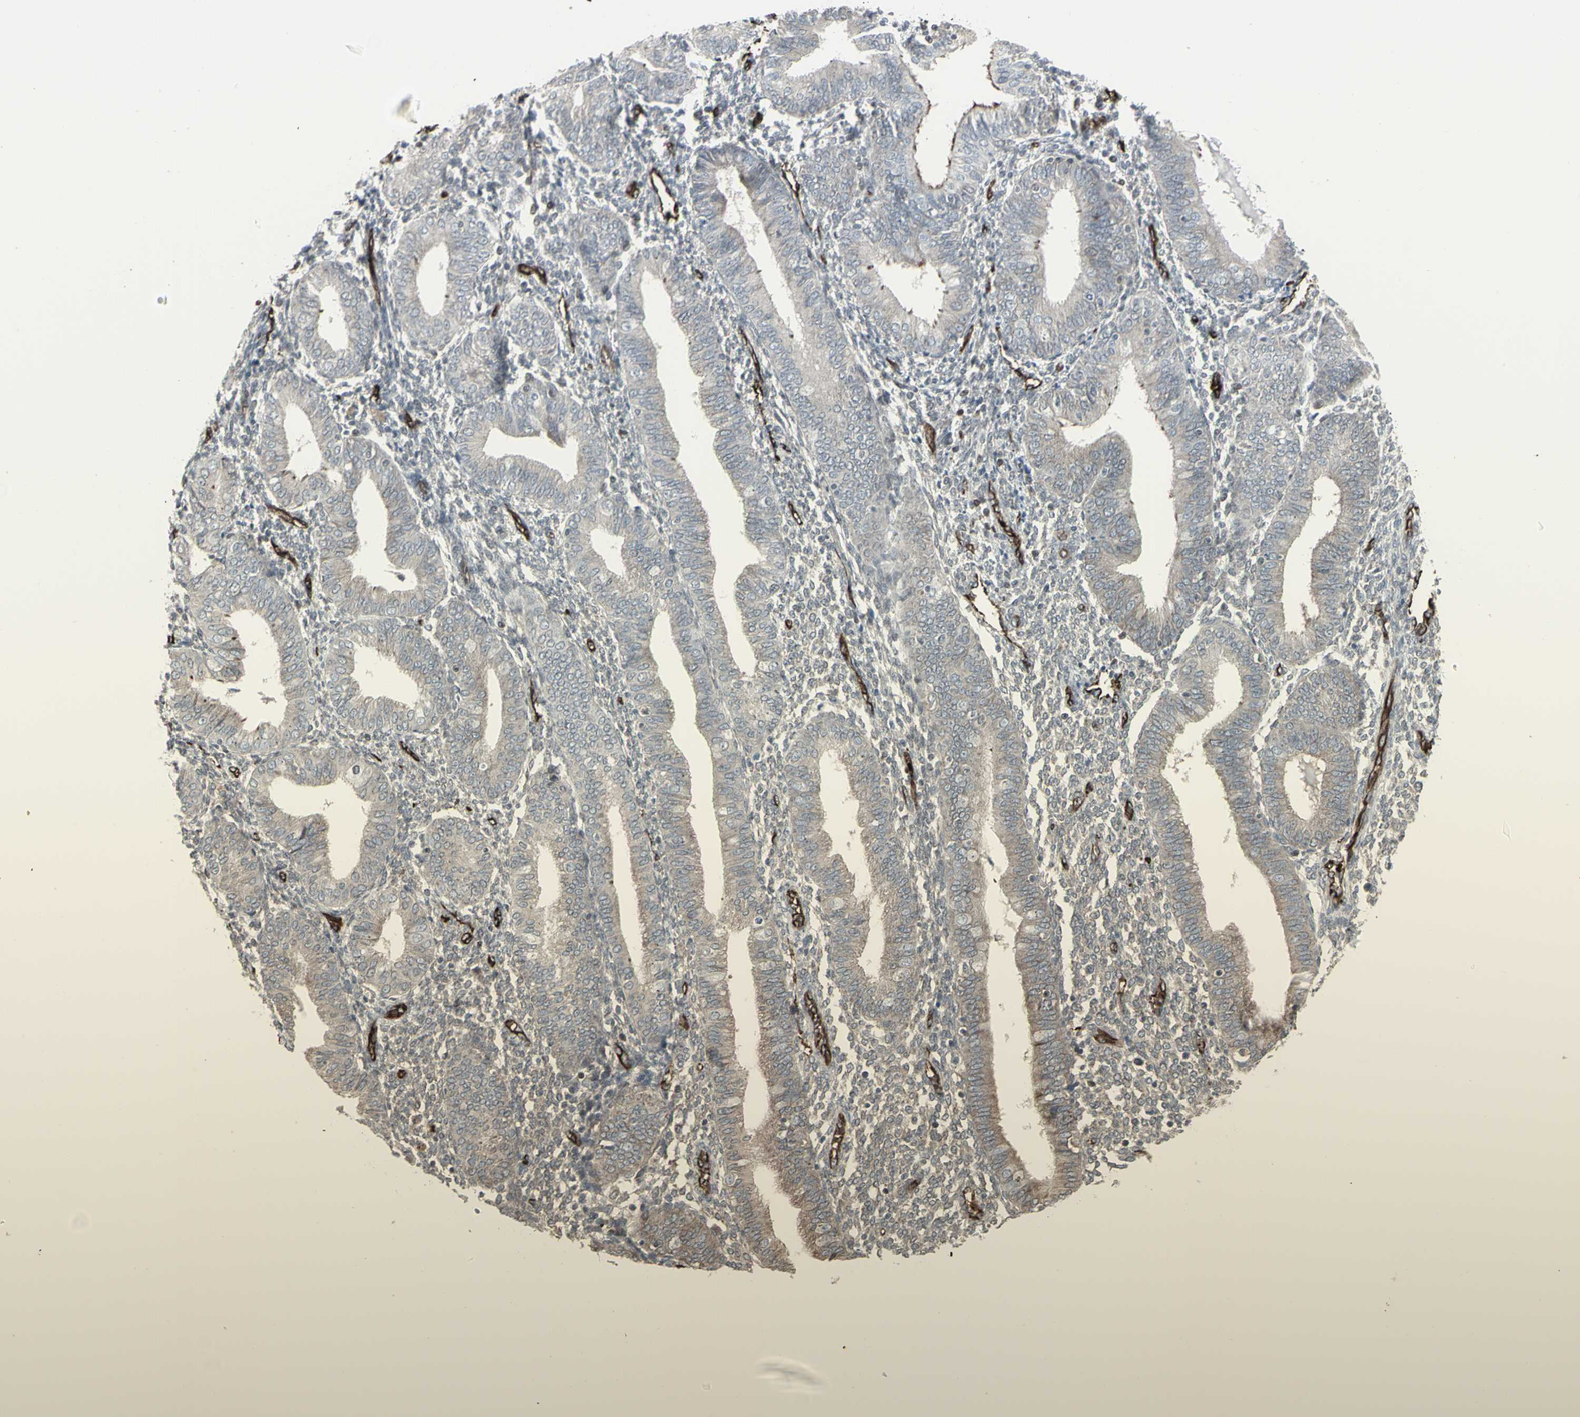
{"staining": {"intensity": "weak", "quantity": "<25%", "location": "cytoplasmic/membranous"}, "tissue": "endometrium", "cell_type": "Cells in endometrial stroma", "image_type": "normal", "snomed": [{"axis": "morphology", "description": "Normal tissue, NOS"}, {"axis": "topography", "description": "Endometrium"}], "caption": "Photomicrograph shows no protein staining in cells in endometrial stroma of unremarkable endometrium.", "gene": "DTX3L", "patient": {"sex": "female", "age": 61}}